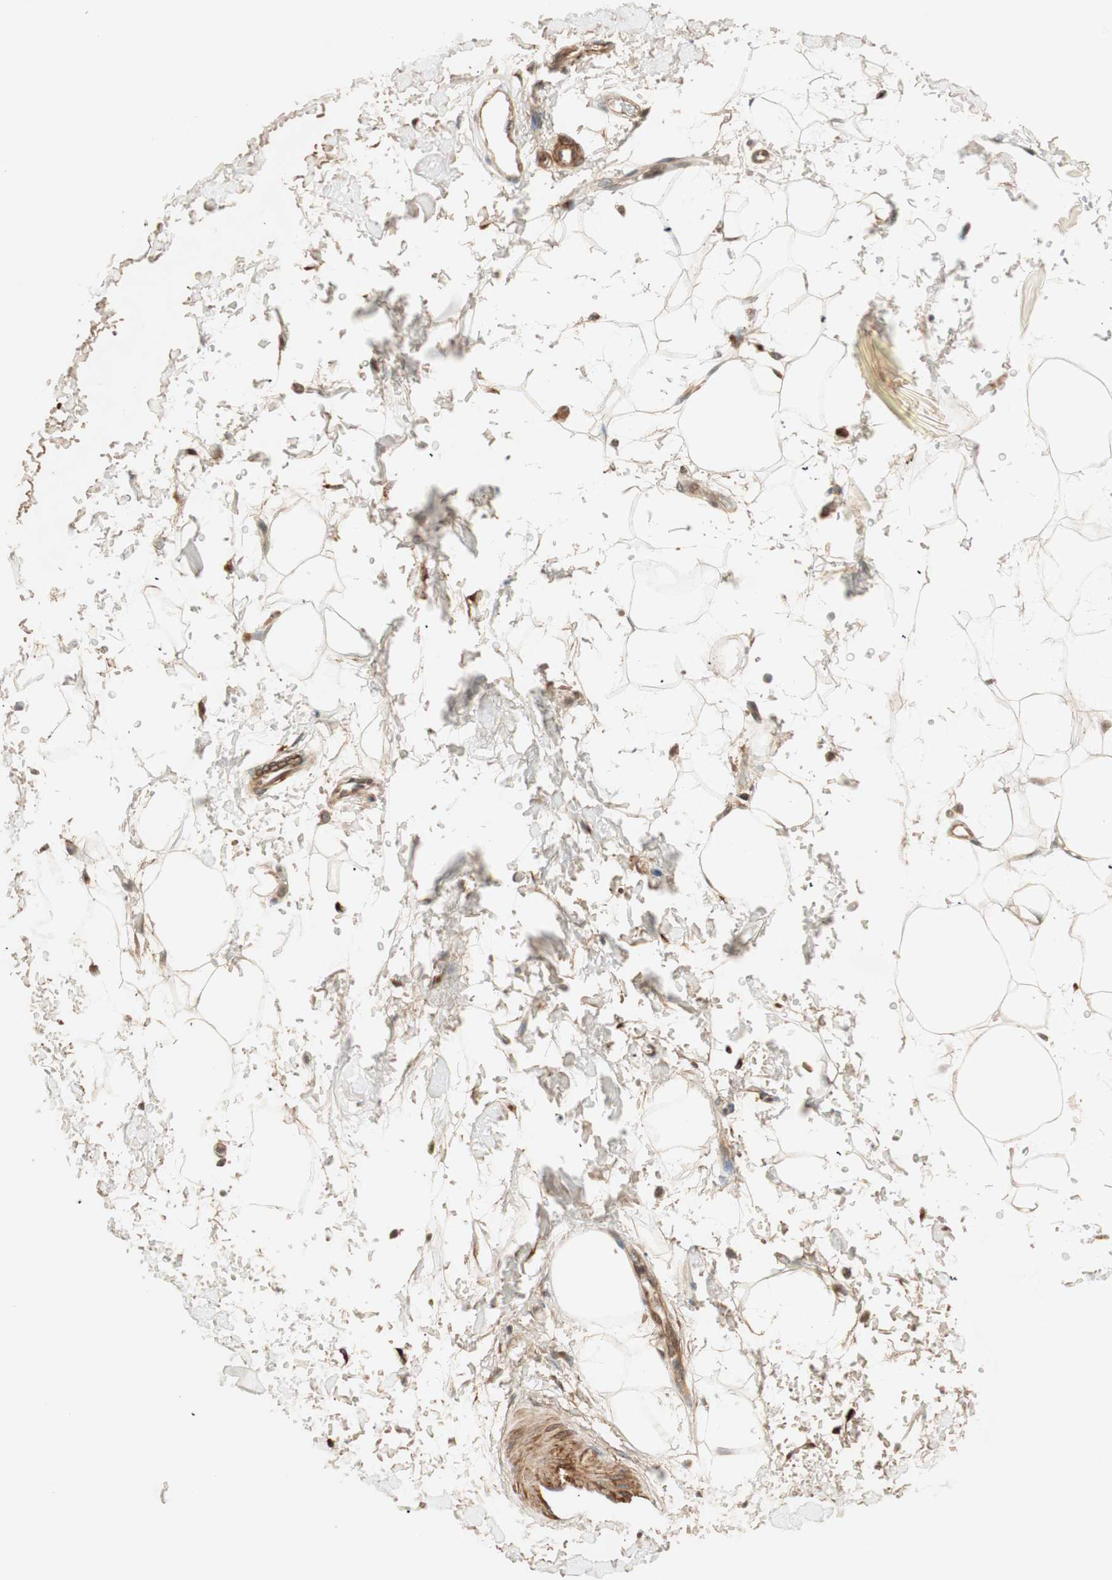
{"staining": {"intensity": "moderate", "quantity": "25%-75%", "location": "cytoplasmic/membranous"}, "tissue": "adipose tissue", "cell_type": "Adipocytes", "image_type": "normal", "snomed": [{"axis": "morphology", "description": "Normal tissue, NOS"}, {"axis": "topography", "description": "Soft tissue"}], "caption": "High-power microscopy captured an immunohistochemistry micrograph of normal adipose tissue, revealing moderate cytoplasmic/membranous expression in about 25%-75% of adipocytes. (DAB IHC, brown staining for protein, blue staining for nuclei).", "gene": "EPHA6", "patient": {"sex": "male", "age": 72}}